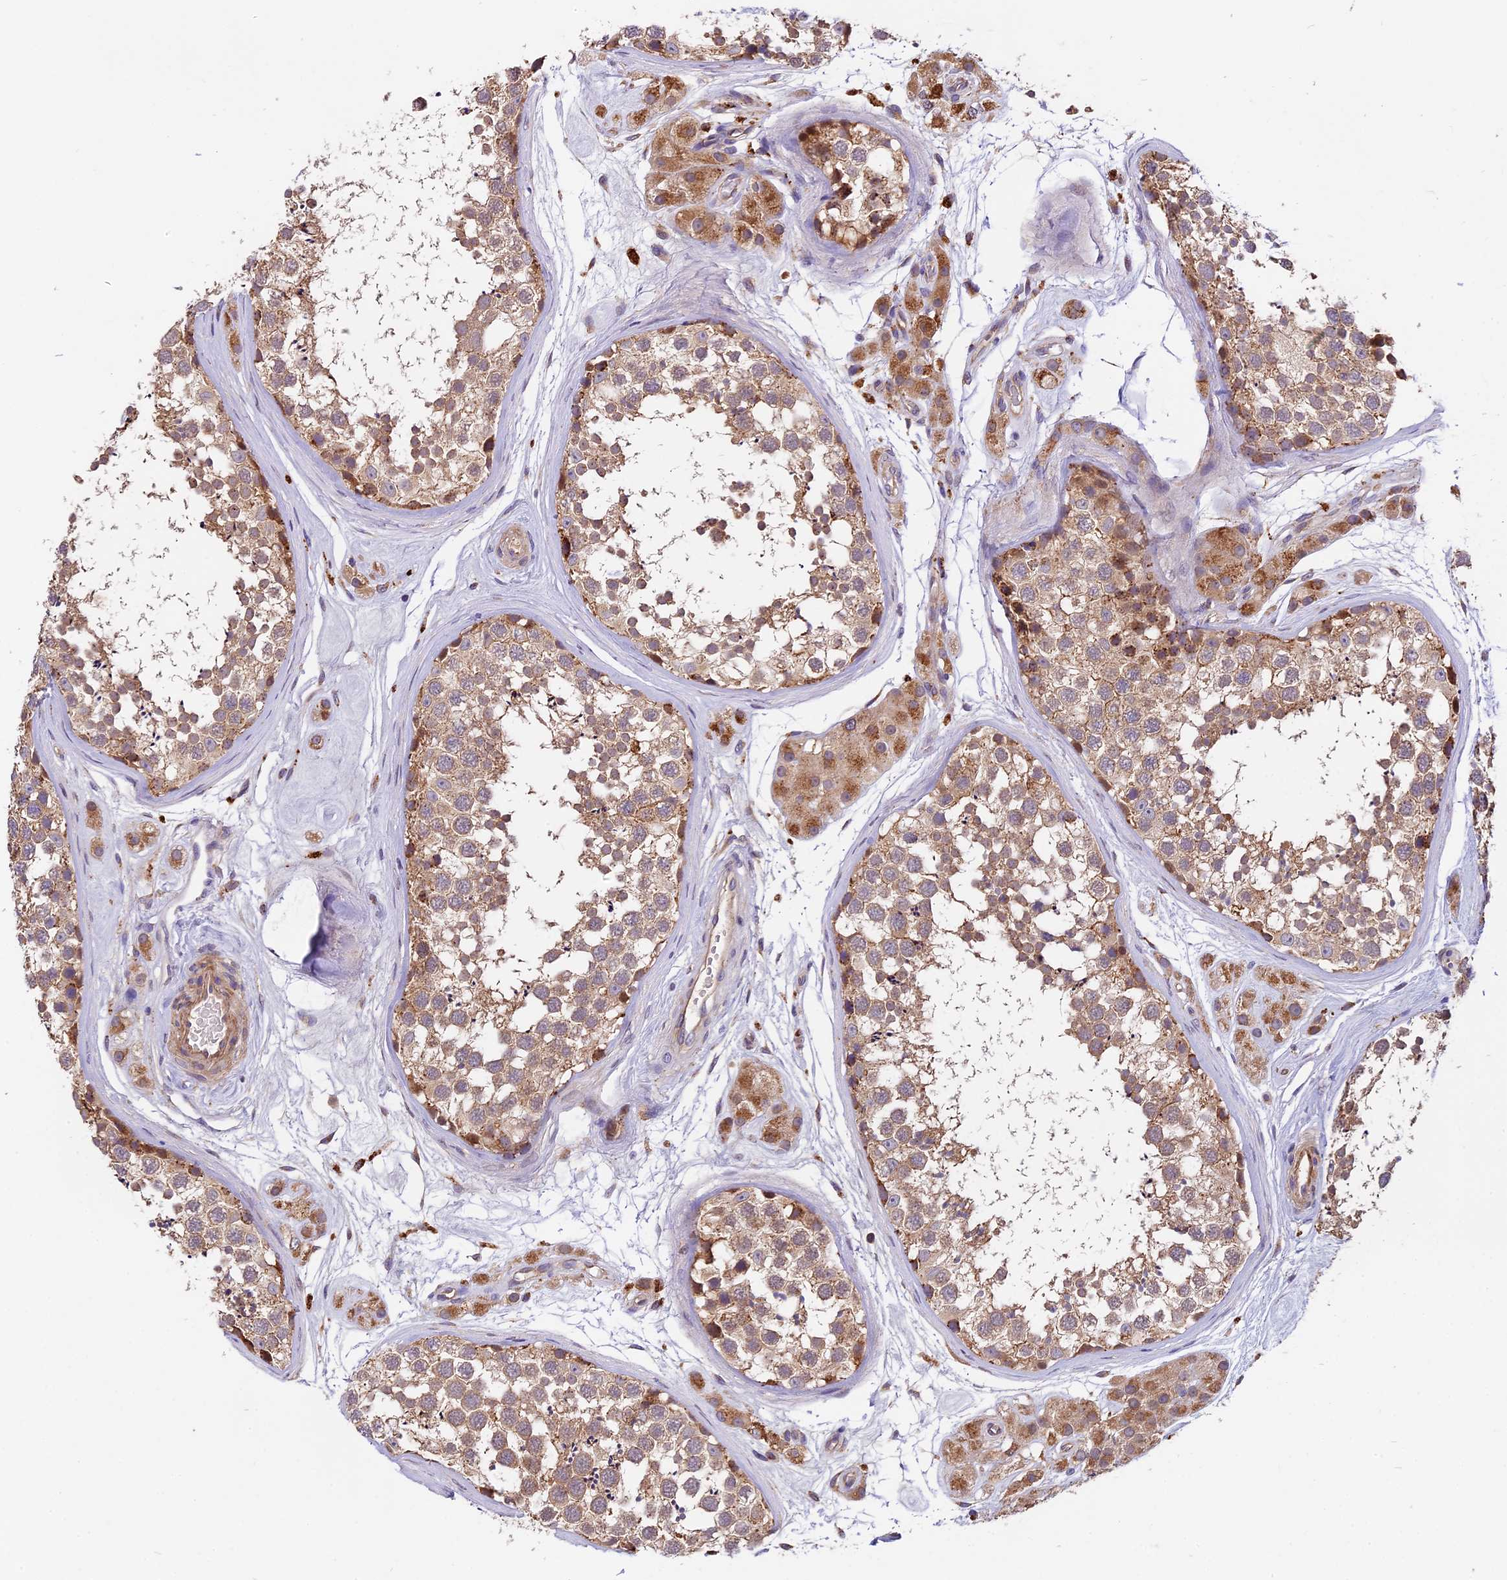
{"staining": {"intensity": "moderate", "quantity": ">75%", "location": "cytoplasmic/membranous"}, "tissue": "testis", "cell_type": "Cells in seminiferous ducts", "image_type": "normal", "snomed": [{"axis": "morphology", "description": "Normal tissue, NOS"}, {"axis": "topography", "description": "Testis"}], "caption": "The immunohistochemical stain labels moderate cytoplasmic/membranous positivity in cells in seminiferous ducts of normal testis.", "gene": "COPE", "patient": {"sex": "male", "age": 56}}